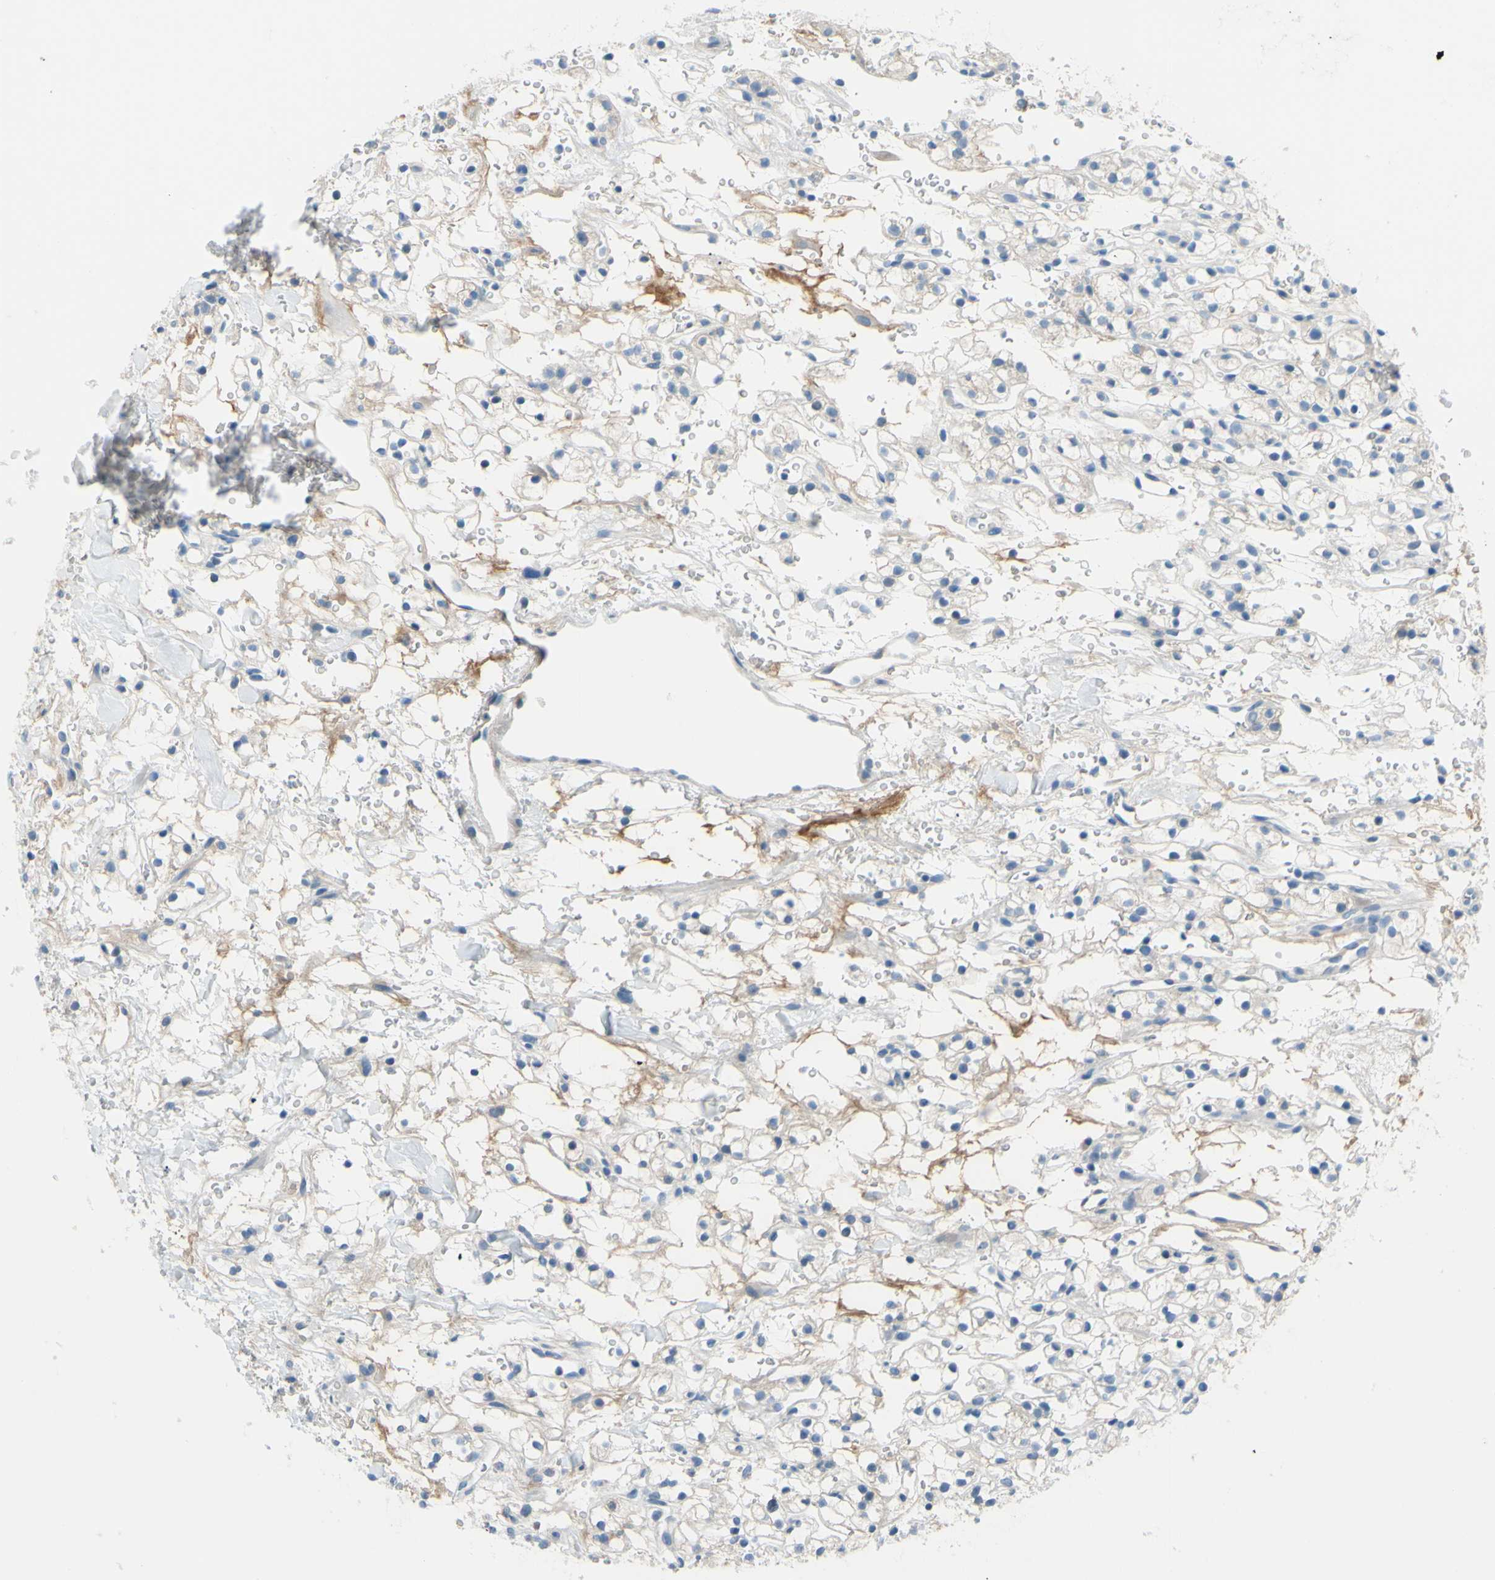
{"staining": {"intensity": "weak", "quantity": ">75%", "location": "cytoplasmic/membranous"}, "tissue": "renal cancer", "cell_type": "Tumor cells", "image_type": "cancer", "snomed": [{"axis": "morphology", "description": "Adenocarcinoma, NOS"}, {"axis": "topography", "description": "Kidney"}], "caption": "Approximately >75% of tumor cells in adenocarcinoma (renal) show weak cytoplasmic/membranous protein staining as visualized by brown immunohistochemical staining.", "gene": "SLC1A2", "patient": {"sex": "male", "age": 61}}